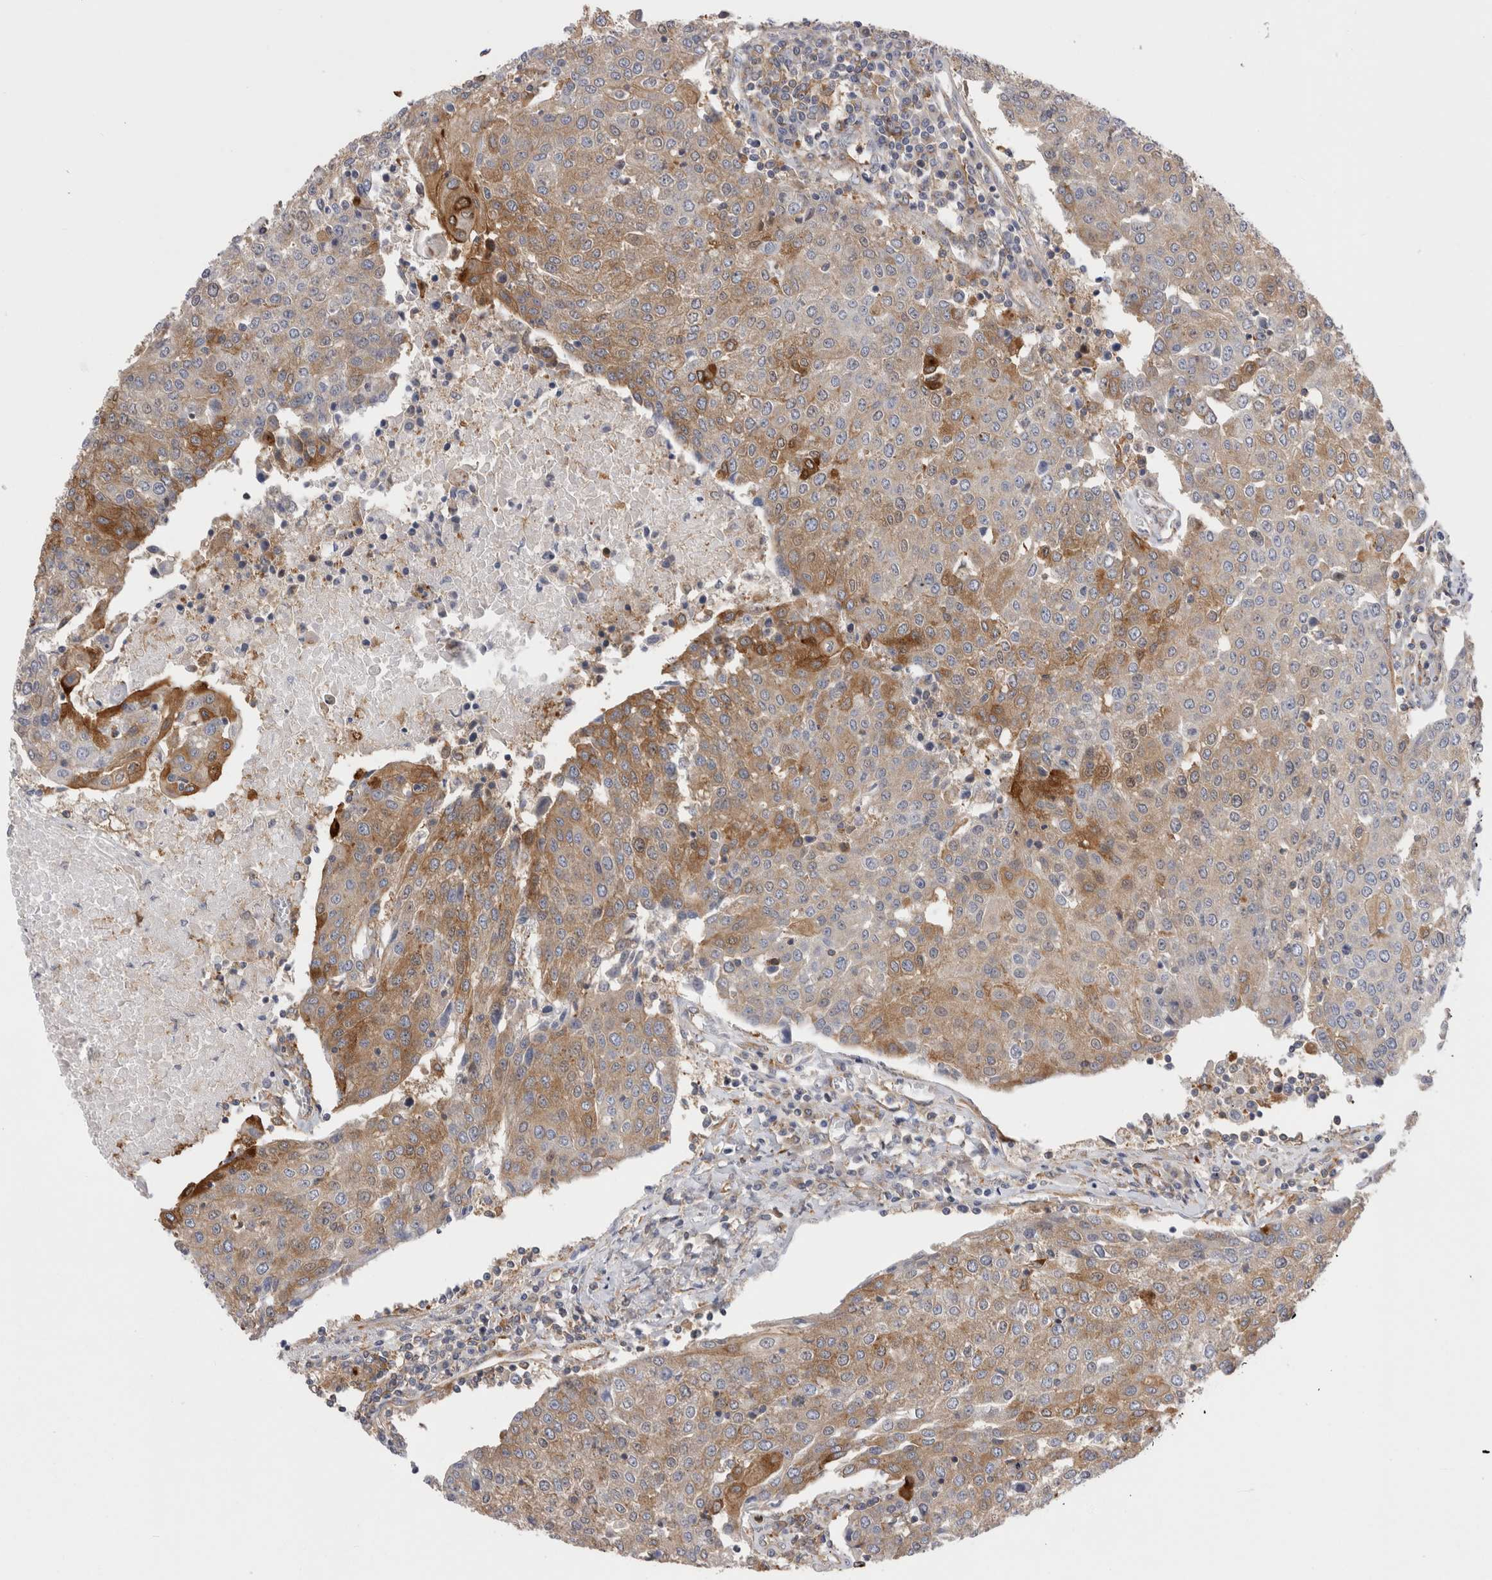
{"staining": {"intensity": "moderate", "quantity": ">75%", "location": "cytoplasmic/membranous"}, "tissue": "urothelial cancer", "cell_type": "Tumor cells", "image_type": "cancer", "snomed": [{"axis": "morphology", "description": "Urothelial carcinoma, High grade"}, {"axis": "topography", "description": "Urinary bladder"}], "caption": "Immunohistochemical staining of human urothelial cancer displays medium levels of moderate cytoplasmic/membranous positivity in approximately >75% of tumor cells.", "gene": "RAB11FIP1", "patient": {"sex": "female", "age": 85}}